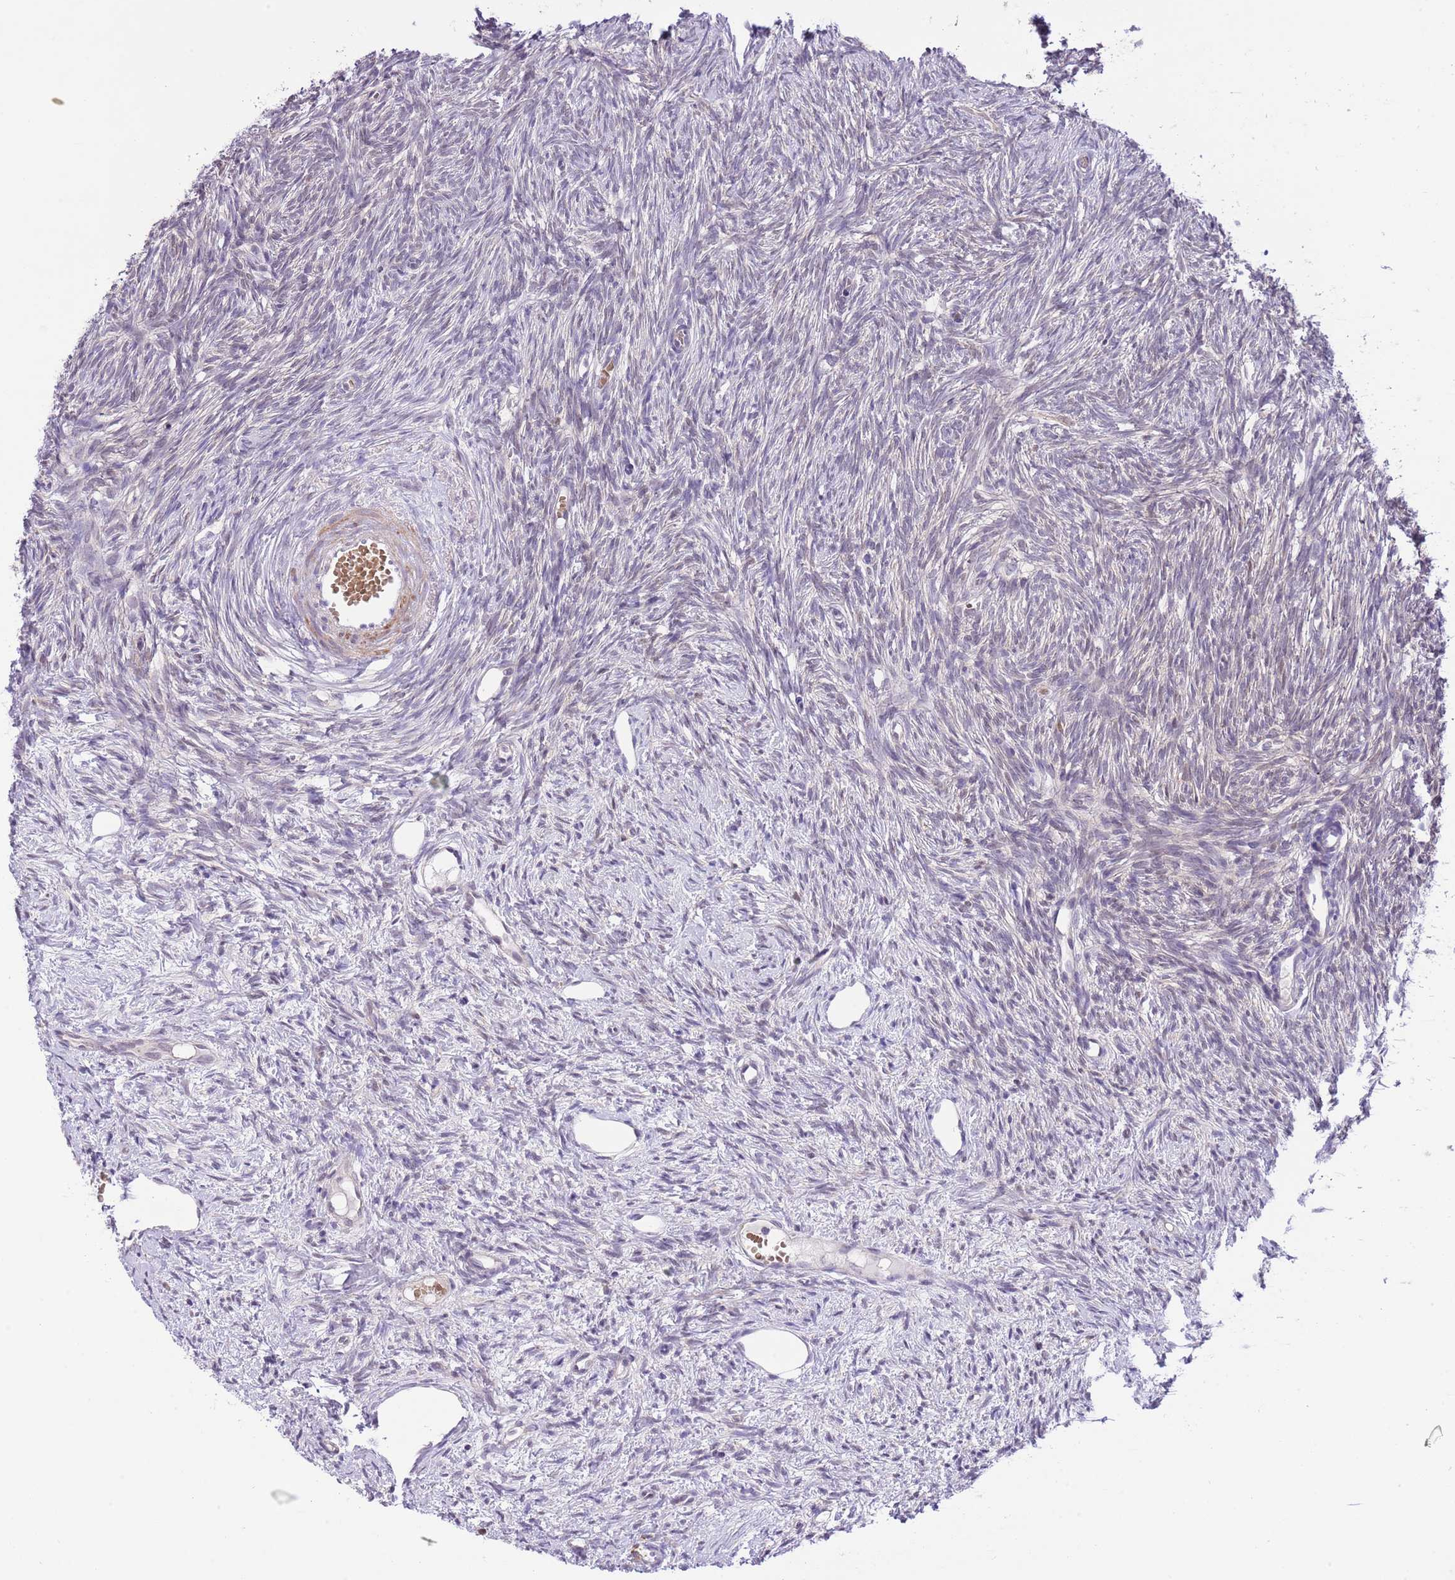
{"staining": {"intensity": "negative", "quantity": "none", "location": "none"}, "tissue": "ovary", "cell_type": "Follicle cells", "image_type": "normal", "snomed": [{"axis": "morphology", "description": "Normal tissue, NOS"}, {"axis": "topography", "description": "Ovary"}], "caption": "This is an IHC photomicrograph of benign ovary. There is no staining in follicle cells.", "gene": "GALK2", "patient": {"sex": "female", "age": 51}}